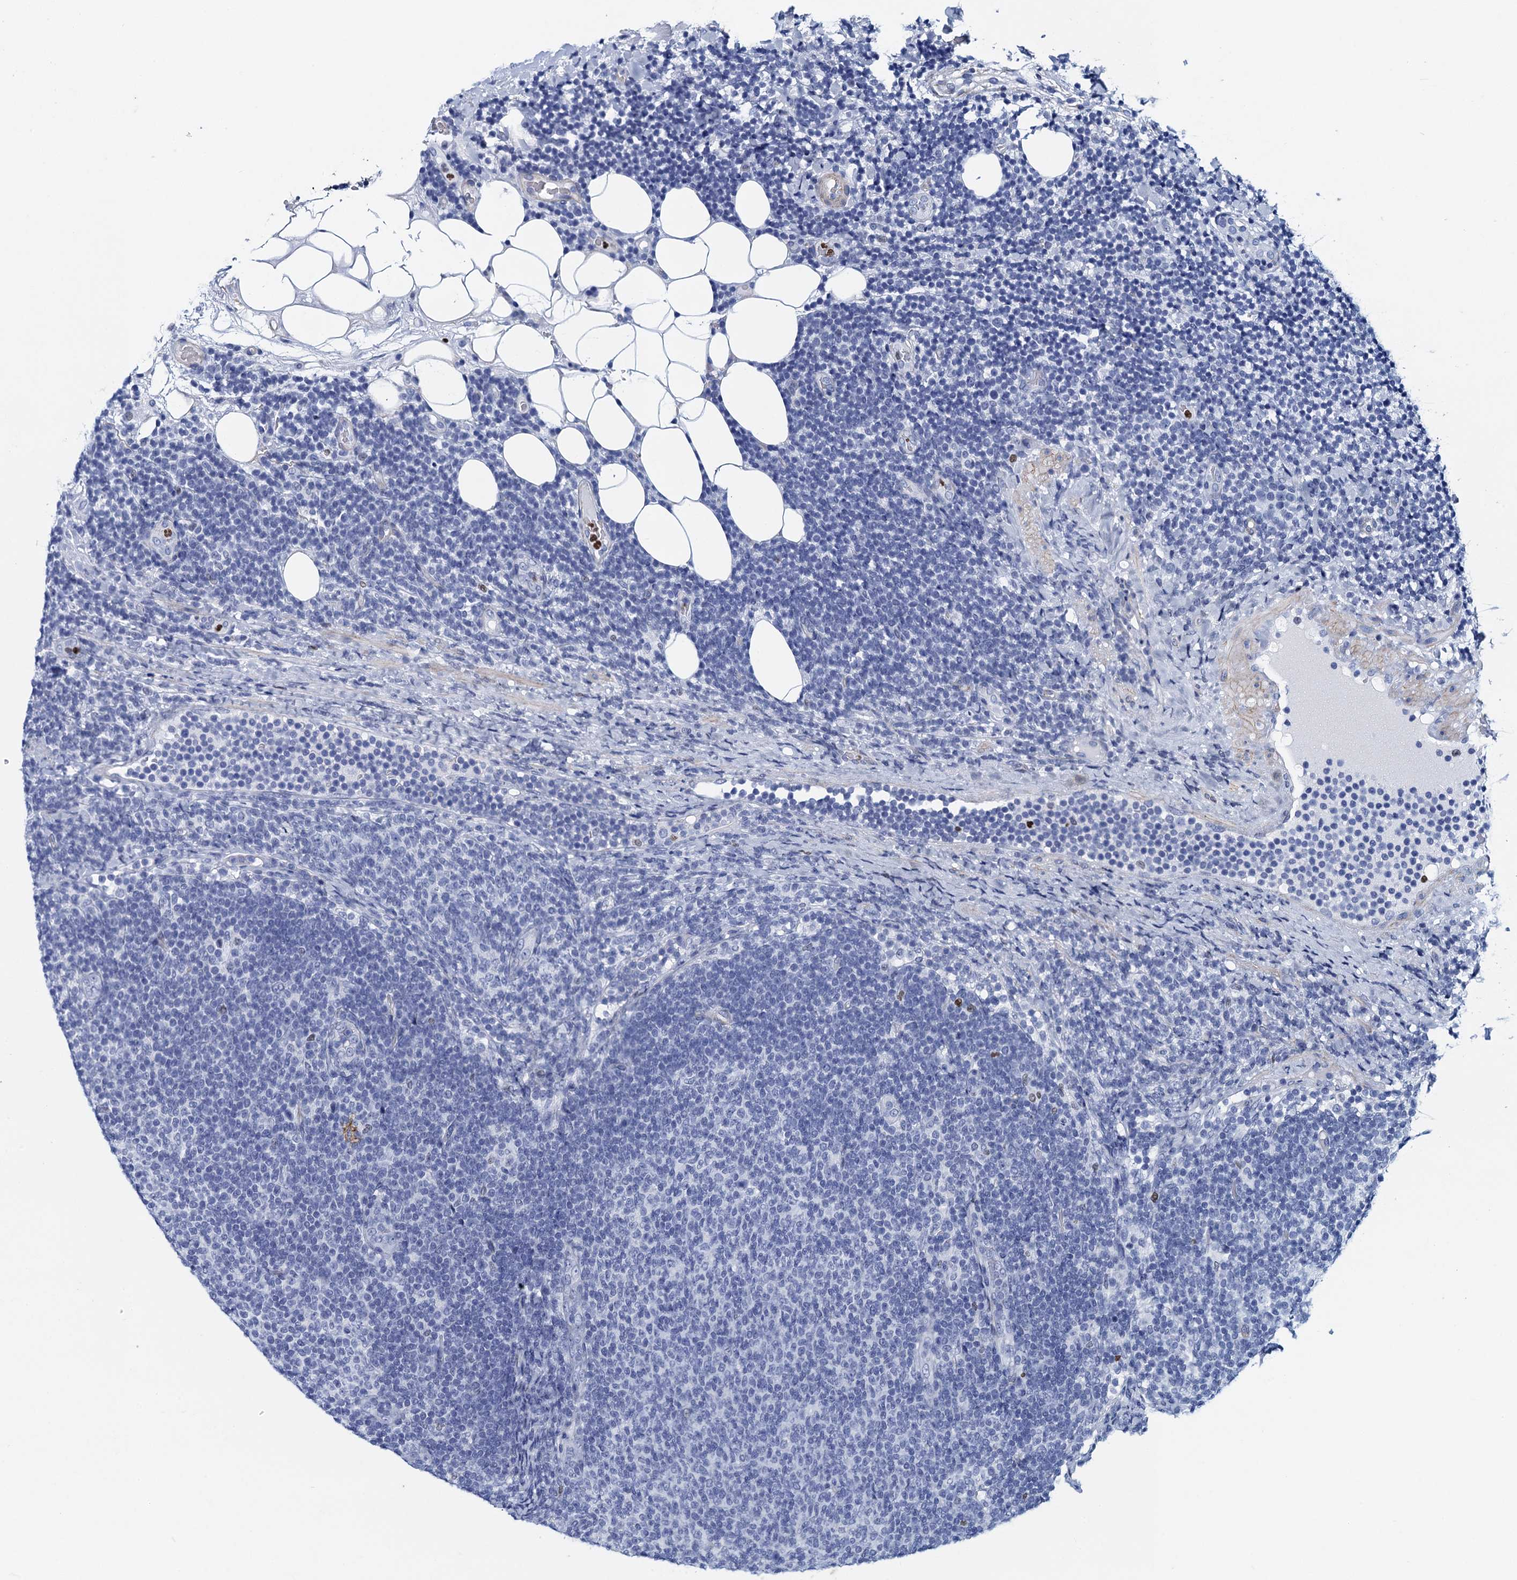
{"staining": {"intensity": "negative", "quantity": "none", "location": "none"}, "tissue": "lymphoma", "cell_type": "Tumor cells", "image_type": "cancer", "snomed": [{"axis": "morphology", "description": "Malignant lymphoma, non-Hodgkin's type, Low grade"}, {"axis": "topography", "description": "Lymph node"}], "caption": "Tumor cells are negative for protein expression in human malignant lymphoma, non-Hodgkin's type (low-grade). The staining is performed using DAB brown chromogen with nuclei counter-stained in using hematoxylin.", "gene": "RHCG", "patient": {"sex": "male", "age": 66}}